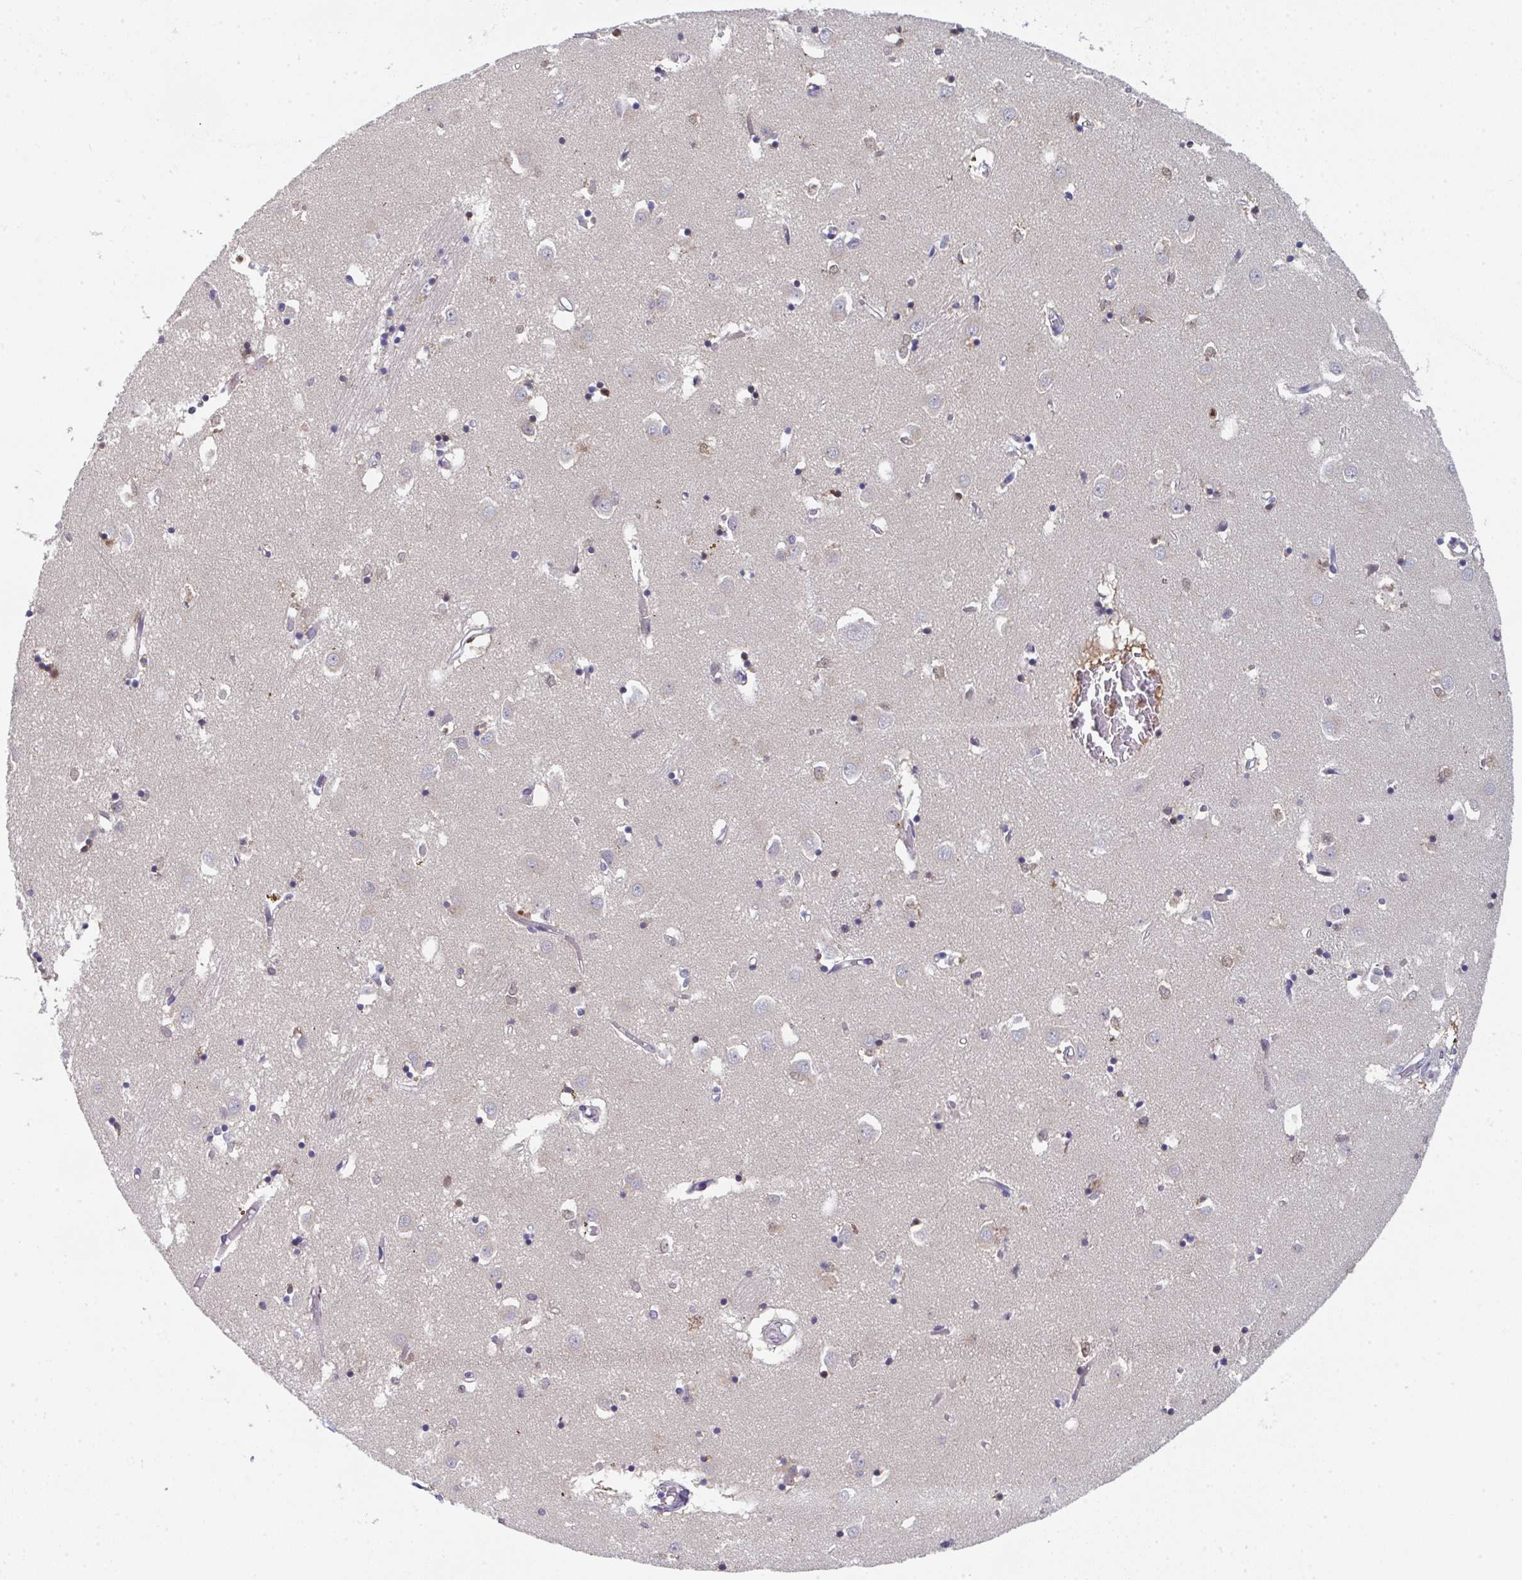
{"staining": {"intensity": "moderate", "quantity": "<25%", "location": "nuclear"}, "tissue": "caudate", "cell_type": "Glial cells", "image_type": "normal", "snomed": [{"axis": "morphology", "description": "Normal tissue, NOS"}, {"axis": "topography", "description": "Lateral ventricle wall"}], "caption": "This photomicrograph reveals normal caudate stained with immunohistochemistry to label a protein in brown. The nuclear of glial cells show moderate positivity for the protein. Nuclei are counter-stained blue.", "gene": "JDP2", "patient": {"sex": "male", "age": 70}}